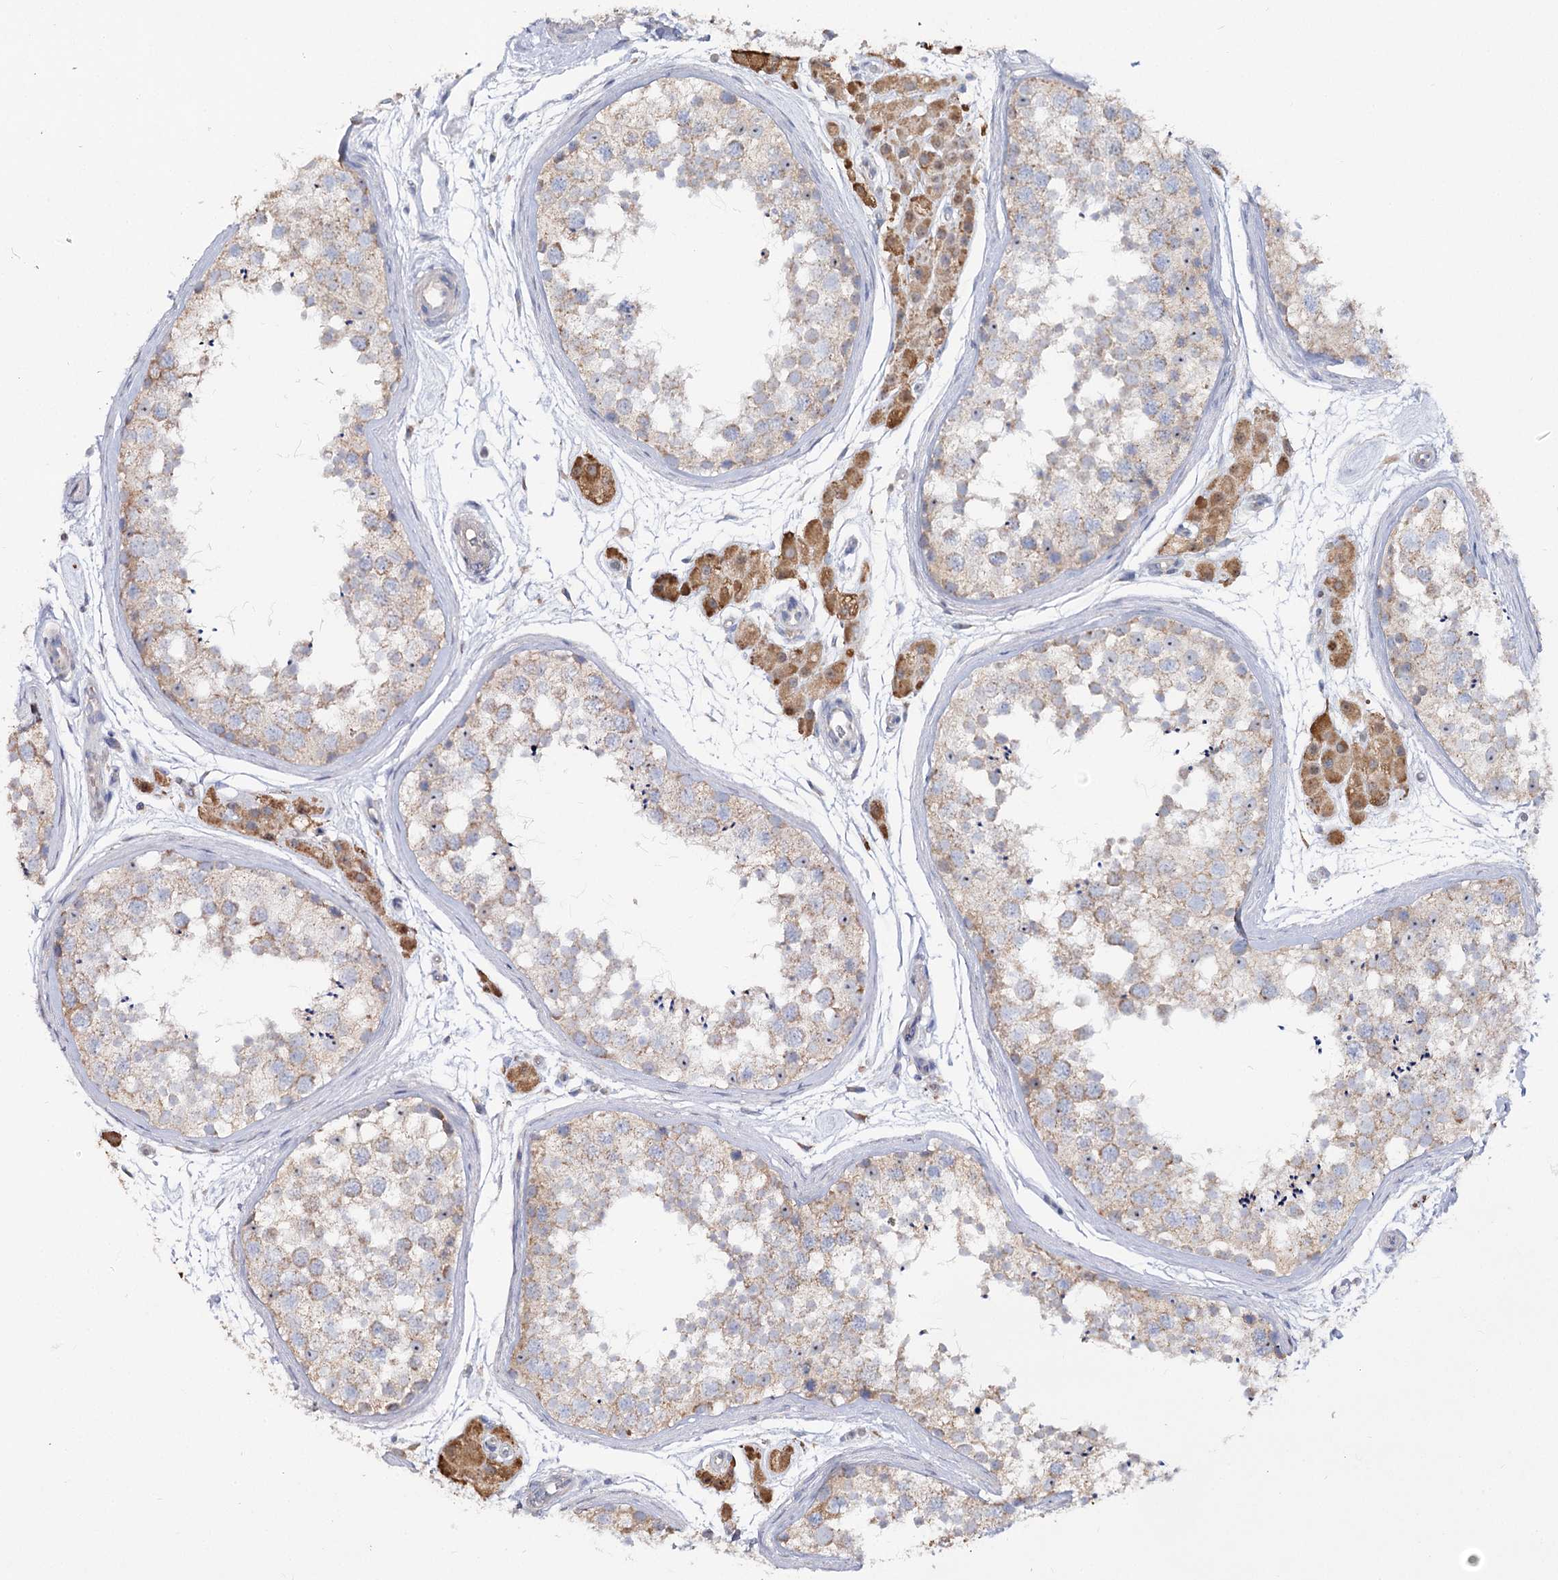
{"staining": {"intensity": "weak", "quantity": "25%-75%", "location": "cytoplasmic/membranous"}, "tissue": "testis", "cell_type": "Cells in seminiferous ducts", "image_type": "normal", "snomed": [{"axis": "morphology", "description": "Normal tissue, NOS"}, {"axis": "topography", "description": "Testis"}], "caption": "Immunohistochemical staining of benign human testis exhibits weak cytoplasmic/membranous protein positivity in about 25%-75% of cells in seminiferous ducts. Ihc stains the protein in brown and the nuclei are stained blue.", "gene": "TMEM187", "patient": {"sex": "male", "age": 56}}